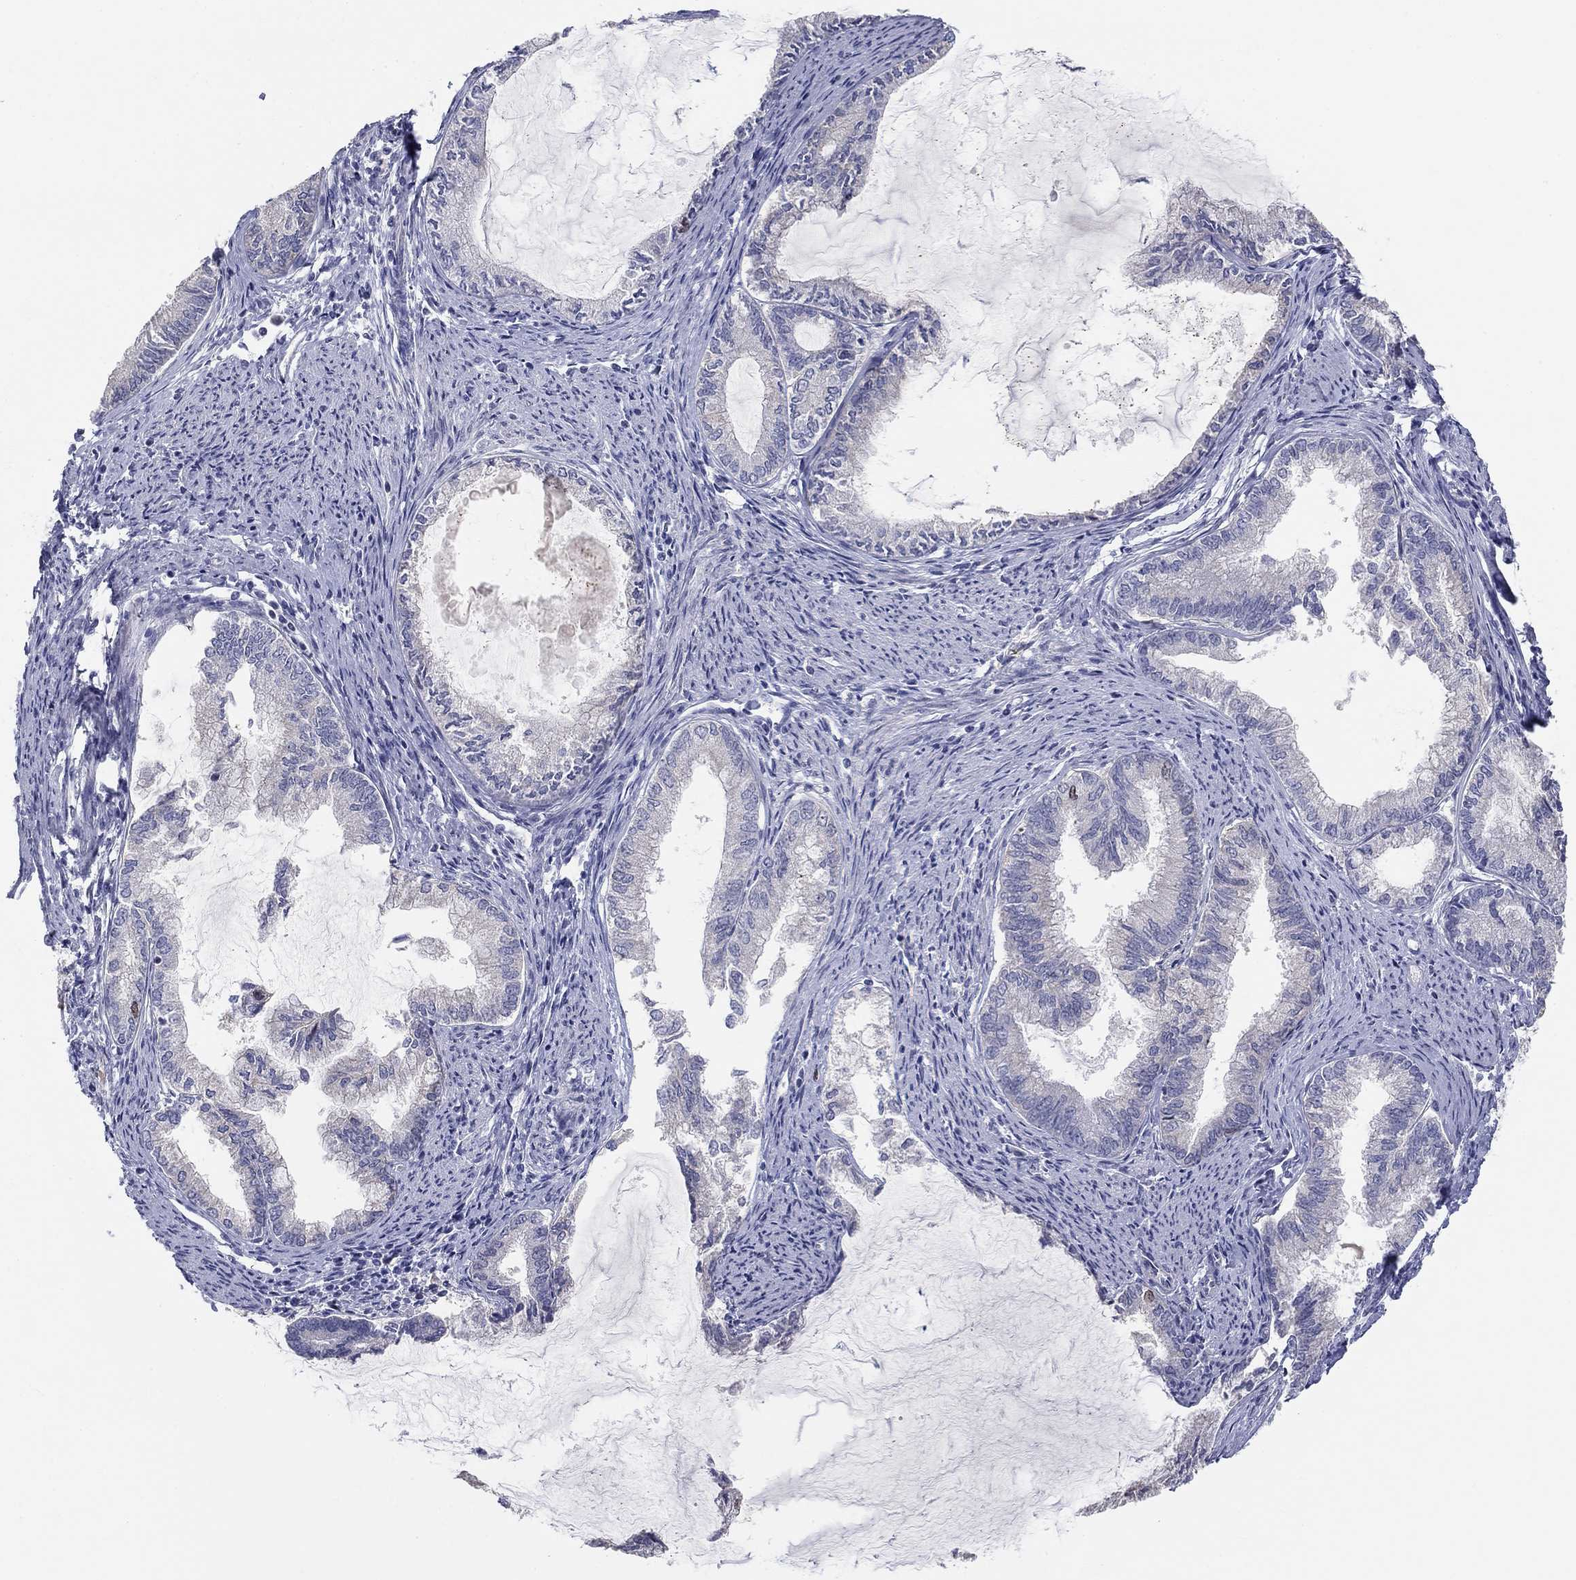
{"staining": {"intensity": "negative", "quantity": "none", "location": "none"}, "tissue": "endometrial cancer", "cell_type": "Tumor cells", "image_type": "cancer", "snomed": [{"axis": "morphology", "description": "Adenocarcinoma, NOS"}, {"axis": "topography", "description": "Endometrium"}], "caption": "Tumor cells are negative for protein expression in human adenocarcinoma (endometrial). (Immunohistochemistry, brightfield microscopy, high magnification).", "gene": "PRC1", "patient": {"sex": "female", "age": 86}}